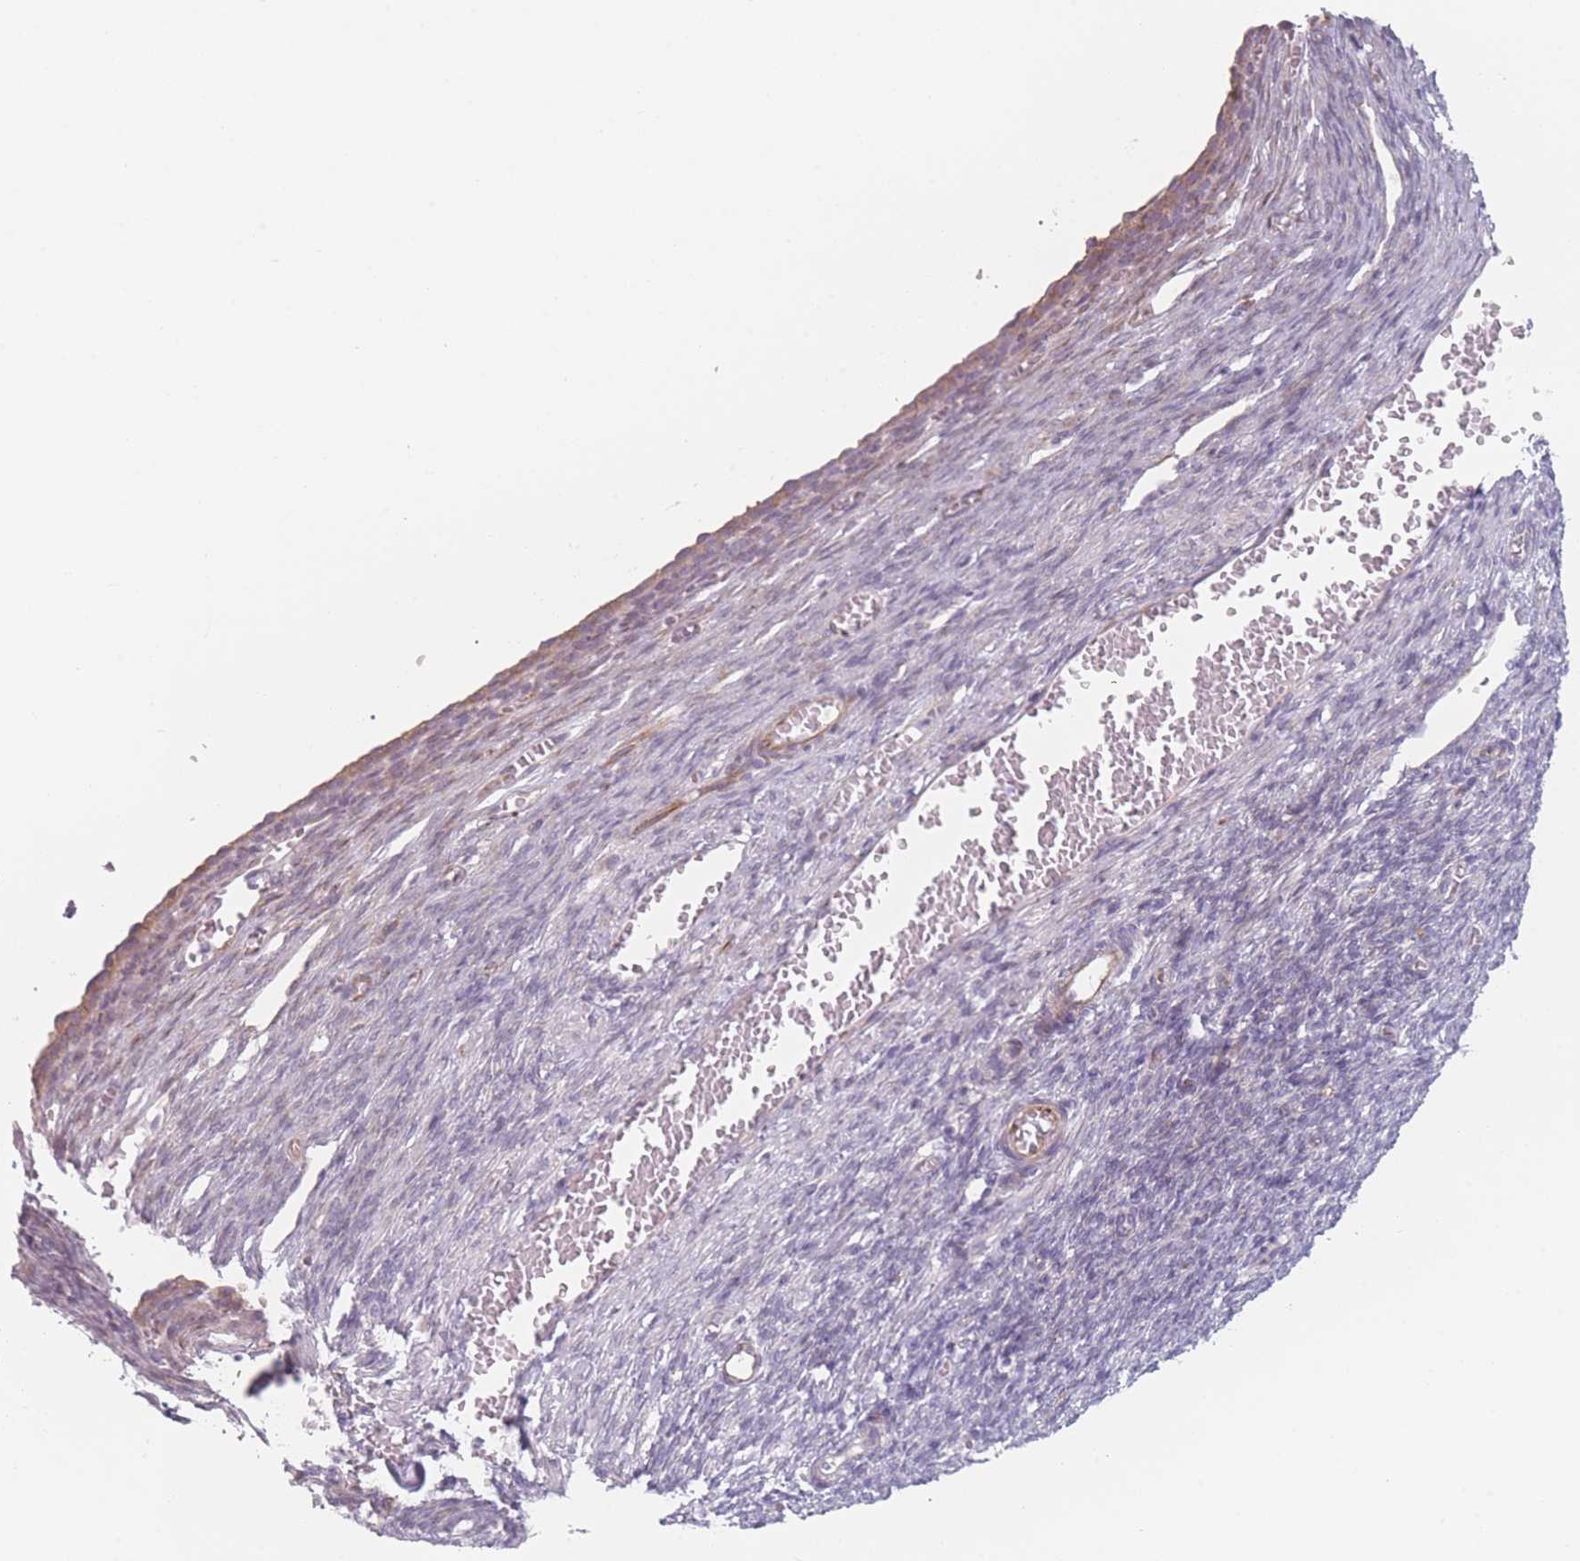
{"staining": {"intensity": "moderate", "quantity": "<25%", "location": "cytoplasmic/membranous"}, "tissue": "ovary", "cell_type": "Follicle cells", "image_type": "normal", "snomed": [{"axis": "morphology", "description": "Normal tissue, NOS"}, {"axis": "topography", "description": "Ovary"}], "caption": "Follicle cells exhibit low levels of moderate cytoplasmic/membranous expression in about <25% of cells in benign human ovary.", "gene": "RNF4", "patient": {"sex": "female", "age": 27}}